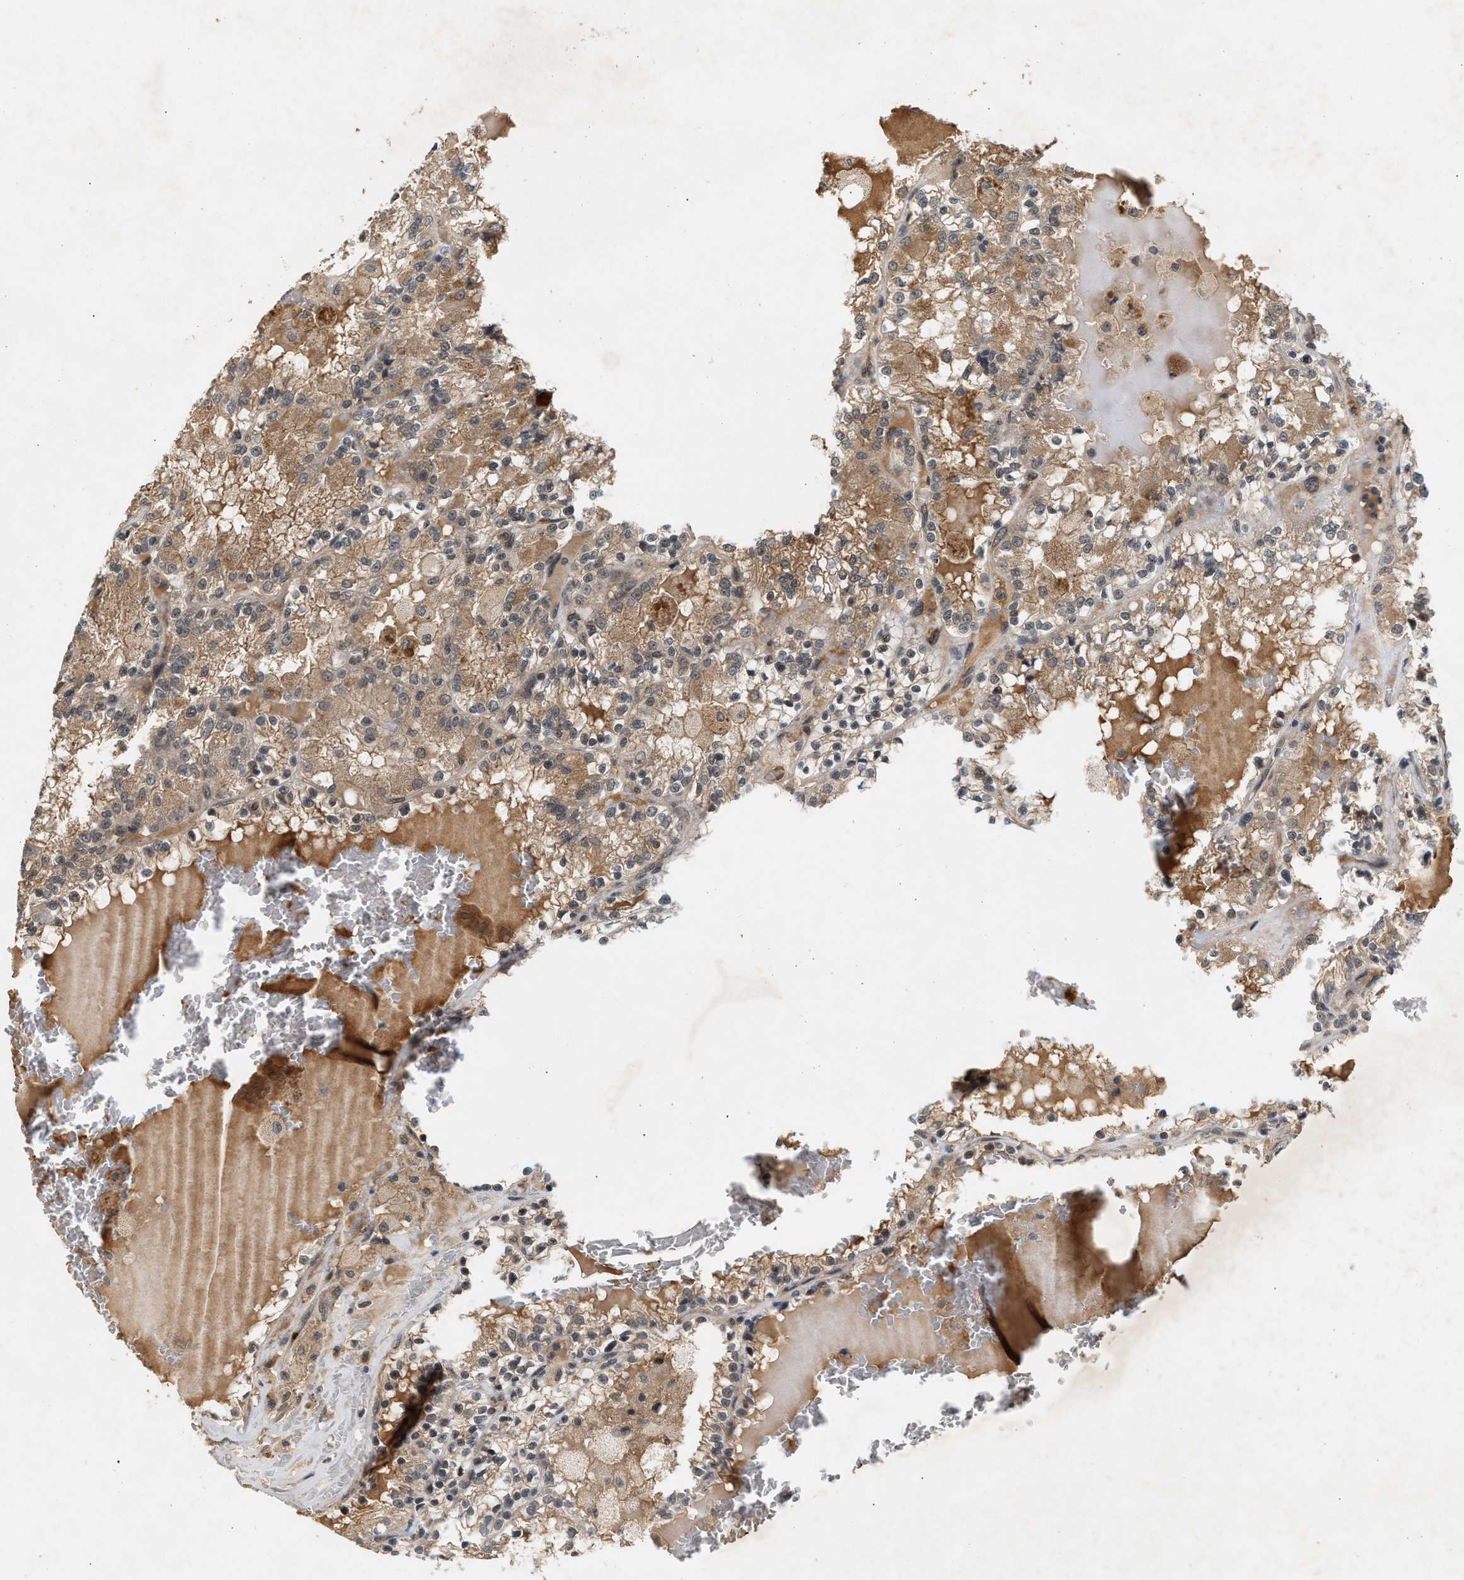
{"staining": {"intensity": "weak", "quantity": "25%-75%", "location": "cytoplasmic/membranous"}, "tissue": "renal cancer", "cell_type": "Tumor cells", "image_type": "cancer", "snomed": [{"axis": "morphology", "description": "Adenocarcinoma, NOS"}, {"axis": "topography", "description": "Kidney"}], "caption": "Tumor cells exhibit weak cytoplasmic/membranous expression in about 25%-75% of cells in renal cancer (adenocarcinoma). (Brightfield microscopy of DAB IHC at high magnification).", "gene": "RUSC2", "patient": {"sex": "female", "age": 56}}